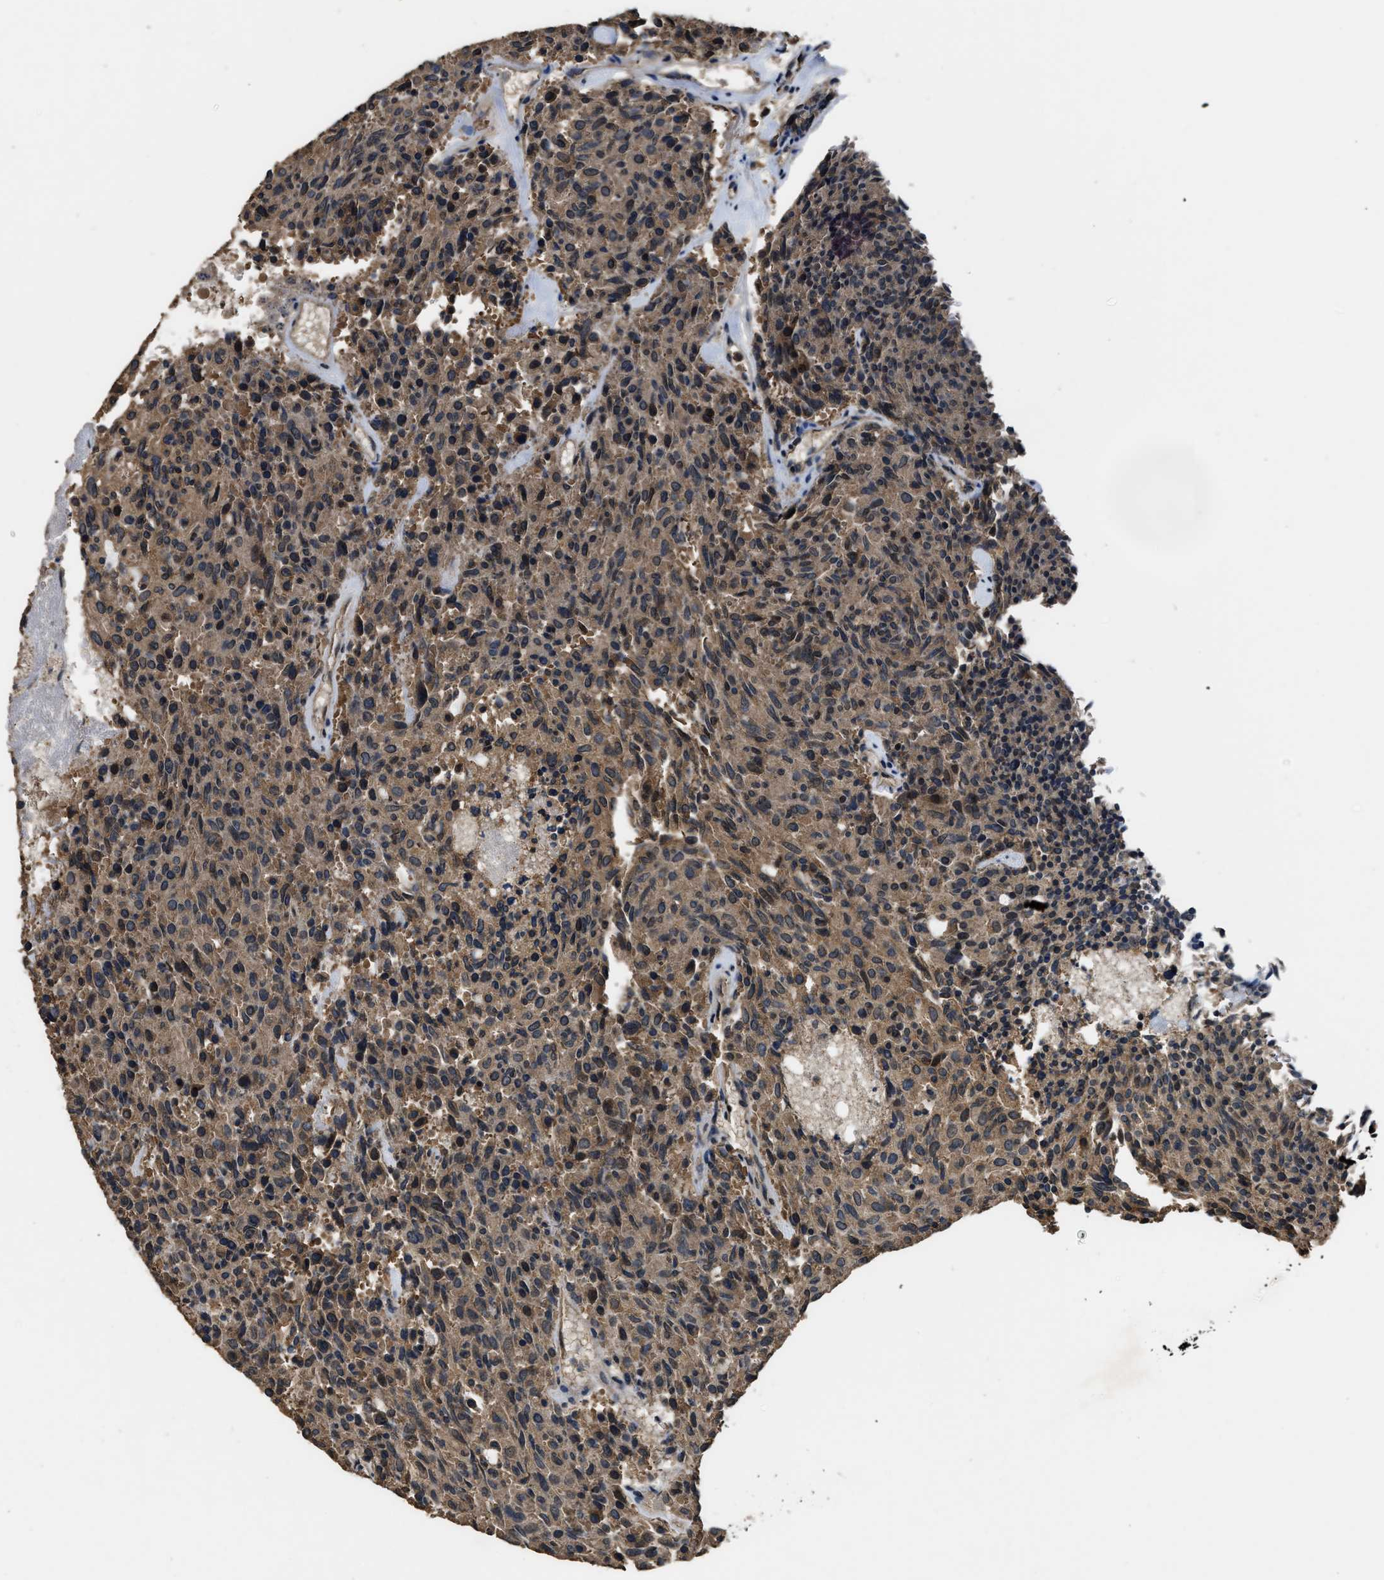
{"staining": {"intensity": "moderate", "quantity": ">75%", "location": "cytoplasmic/membranous"}, "tissue": "carcinoid", "cell_type": "Tumor cells", "image_type": "cancer", "snomed": [{"axis": "morphology", "description": "Carcinoid, malignant, NOS"}, {"axis": "topography", "description": "Pancreas"}], "caption": "Tumor cells exhibit medium levels of moderate cytoplasmic/membranous positivity in about >75% of cells in human carcinoid. (DAB (3,3'-diaminobenzidine) IHC with brightfield microscopy, high magnification).", "gene": "DENND6B", "patient": {"sex": "female", "age": 54}}